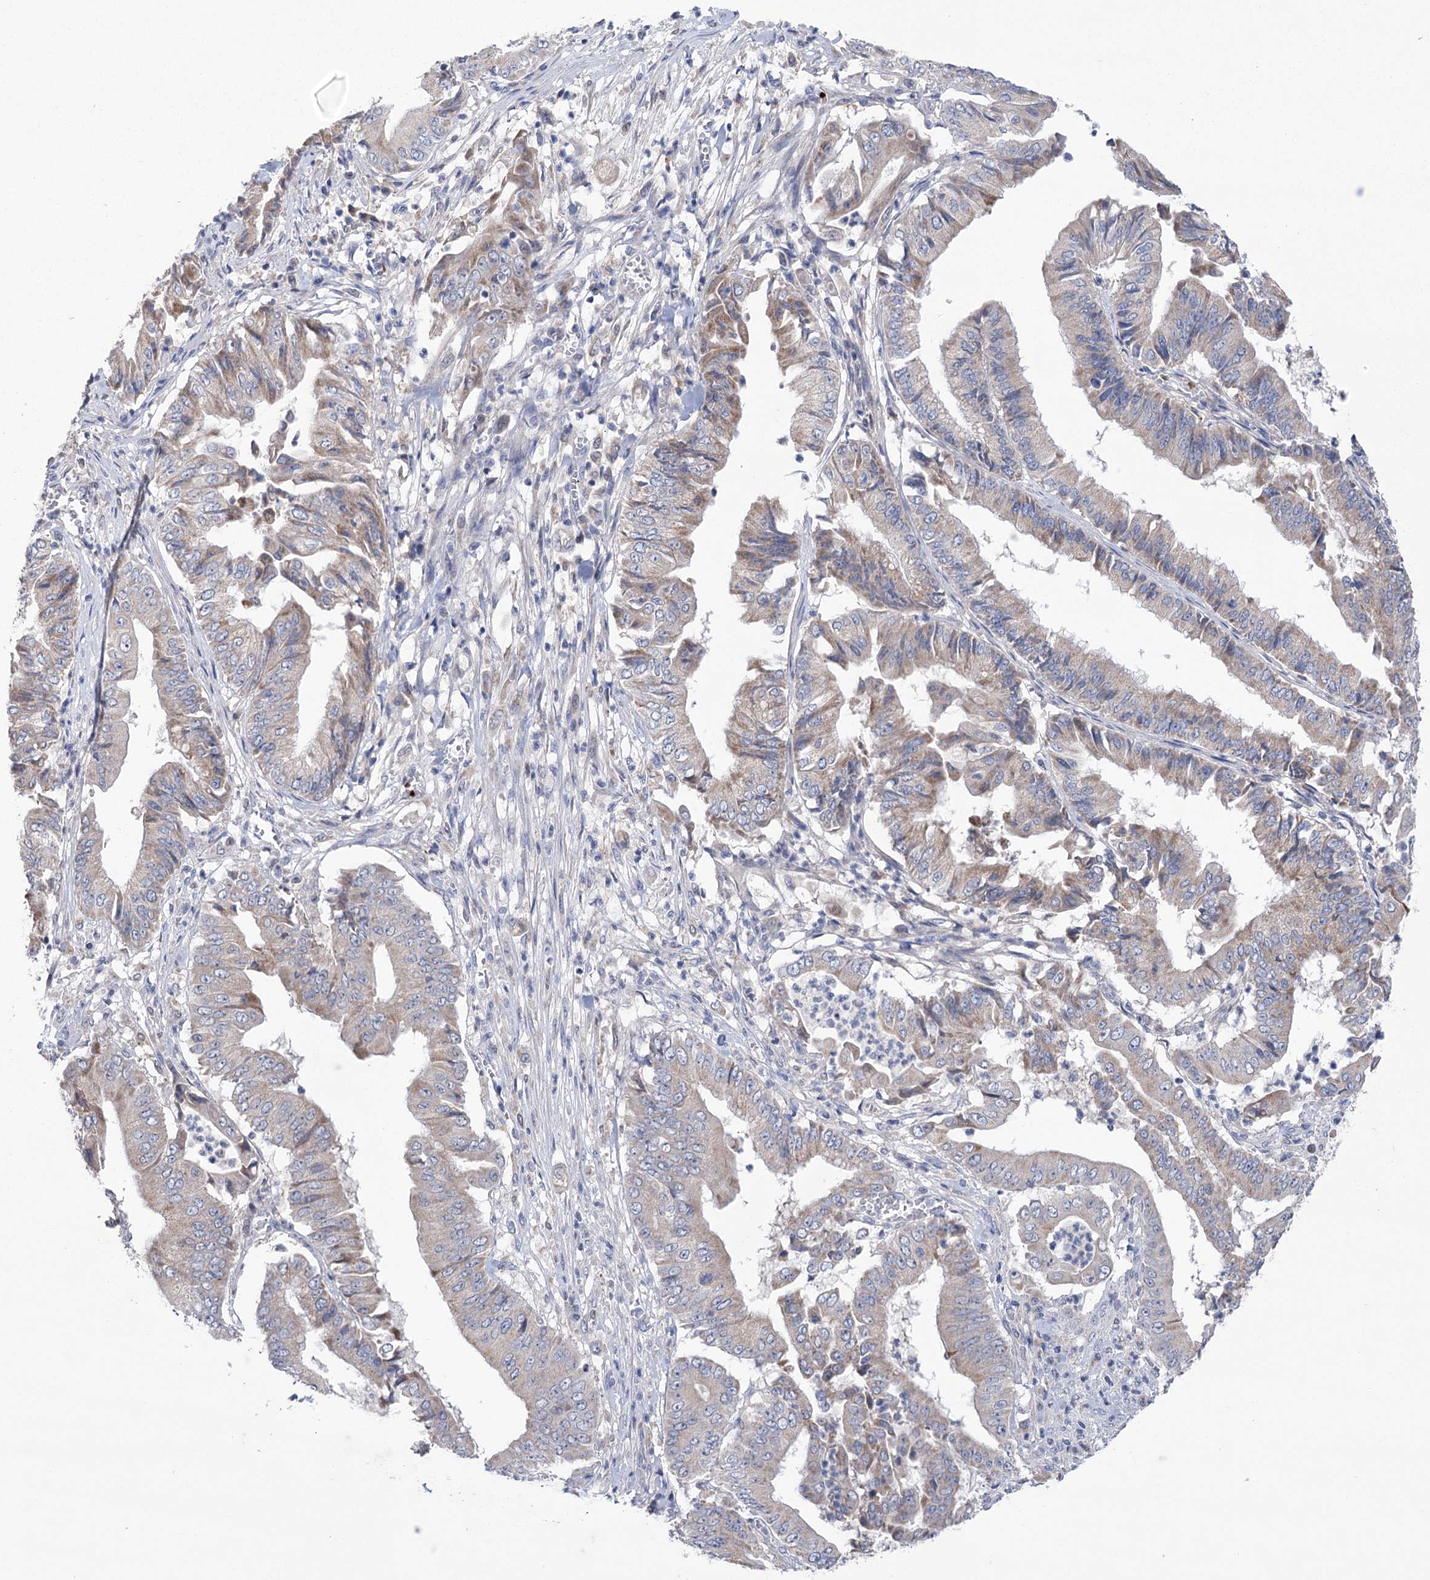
{"staining": {"intensity": "moderate", "quantity": "<25%", "location": "cytoplasmic/membranous"}, "tissue": "pancreatic cancer", "cell_type": "Tumor cells", "image_type": "cancer", "snomed": [{"axis": "morphology", "description": "Adenocarcinoma, NOS"}, {"axis": "topography", "description": "Pancreas"}], "caption": "Brown immunohistochemical staining in human adenocarcinoma (pancreatic) exhibits moderate cytoplasmic/membranous staining in approximately <25% of tumor cells. (brown staining indicates protein expression, while blue staining denotes nuclei).", "gene": "MTCH2", "patient": {"sex": "female", "age": 77}}